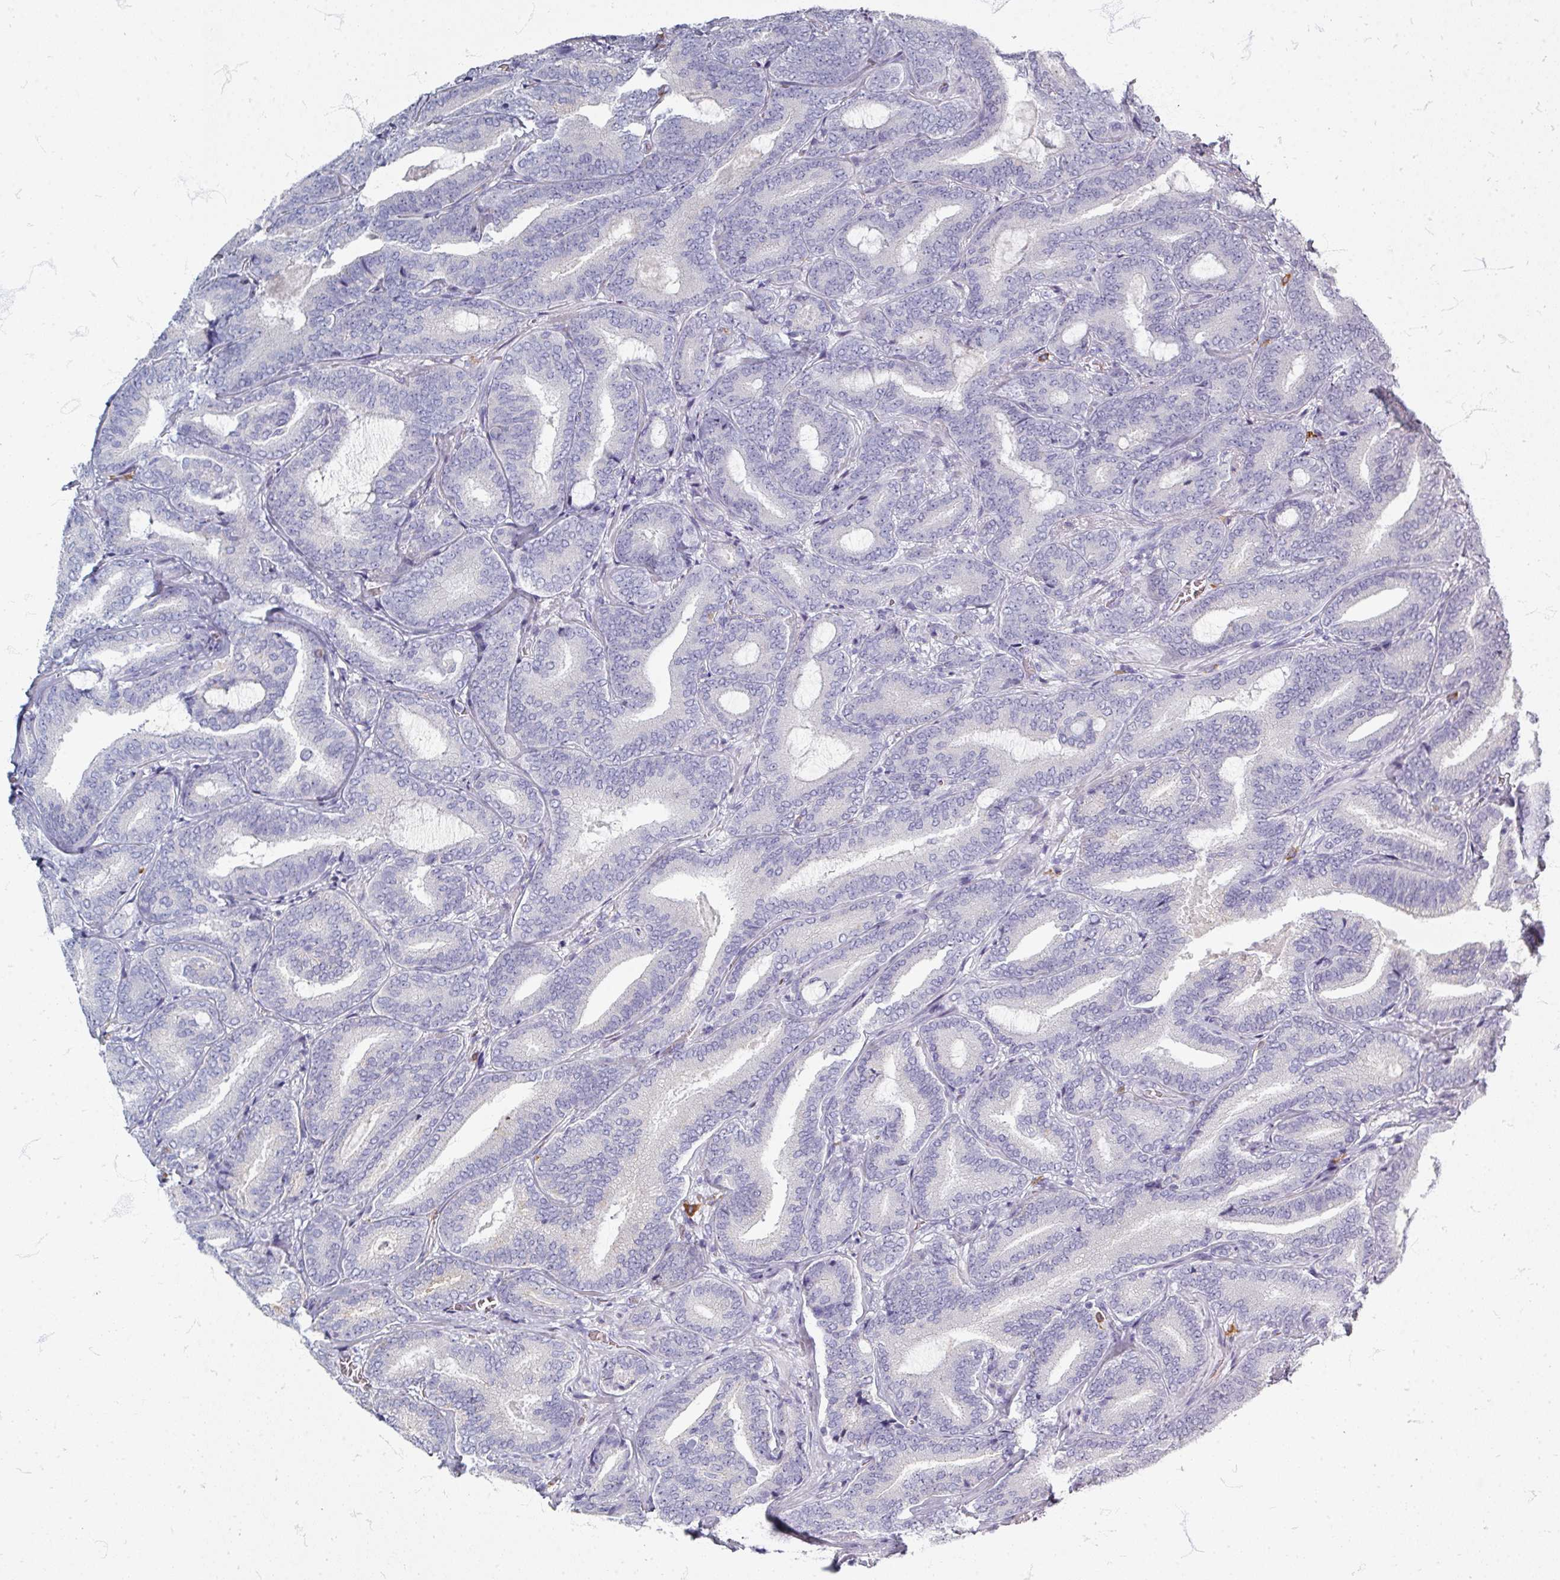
{"staining": {"intensity": "negative", "quantity": "none", "location": "none"}, "tissue": "prostate cancer", "cell_type": "Tumor cells", "image_type": "cancer", "snomed": [{"axis": "morphology", "description": "Adenocarcinoma, Low grade"}, {"axis": "topography", "description": "Prostate and seminal vesicle, NOS"}], "caption": "Protein analysis of prostate cancer (adenocarcinoma (low-grade)) exhibits no significant staining in tumor cells.", "gene": "ZNF878", "patient": {"sex": "male", "age": 61}}